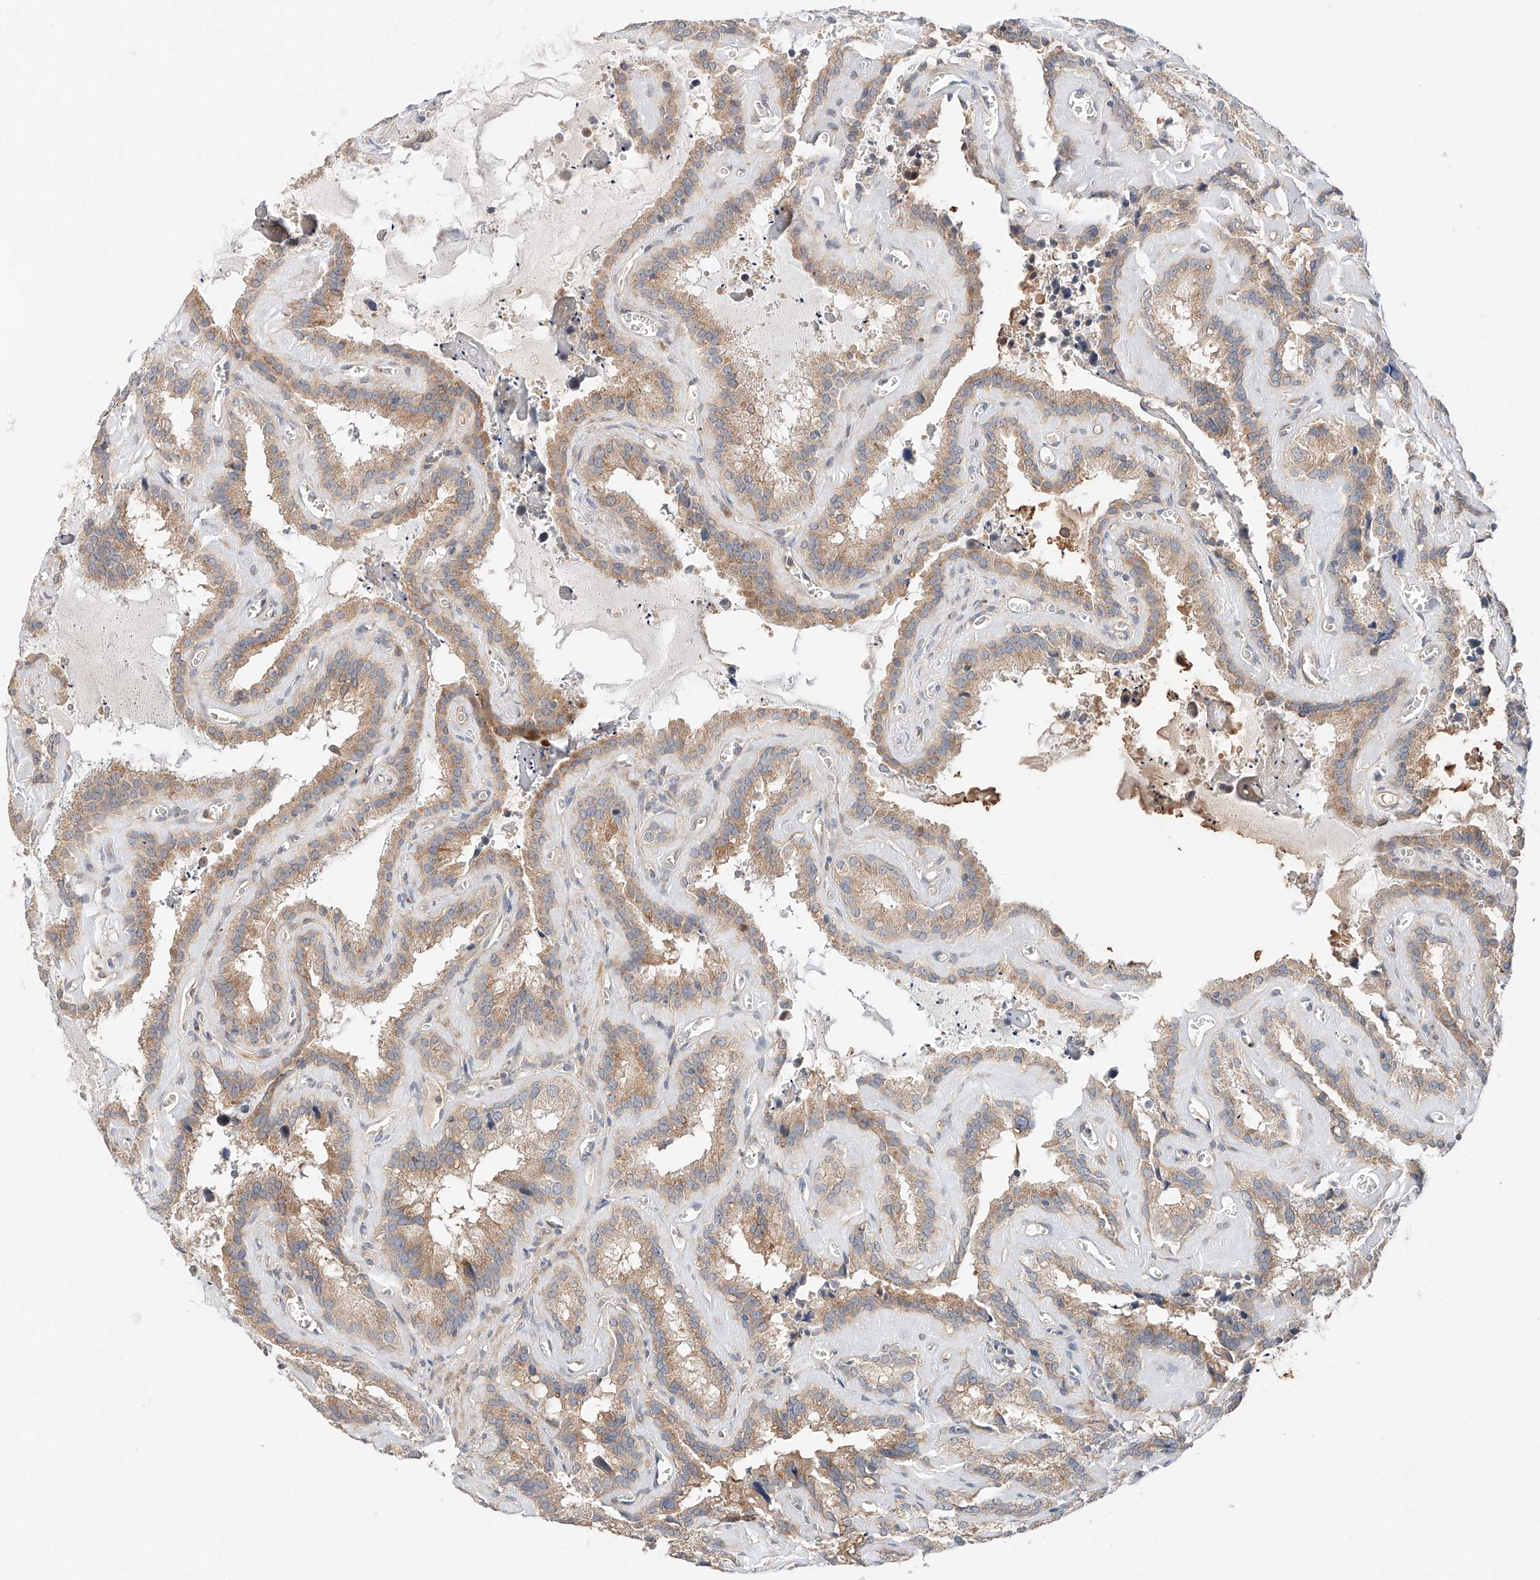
{"staining": {"intensity": "moderate", "quantity": ">75%", "location": "cytoplasmic/membranous"}, "tissue": "seminal vesicle", "cell_type": "Glandular cells", "image_type": "normal", "snomed": [{"axis": "morphology", "description": "Normal tissue, NOS"}, {"axis": "topography", "description": "Prostate"}, {"axis": "topography", "description": "Seminal veicle"}], "caption": "Human seminal vesicle stained for a protein (brown) shows moderate cytoplasmic/membranous positive staining in approximately >75% of glandular cells.", "gene": "XPNPEP1", "patient": {"sex": "male", "age": 59}}